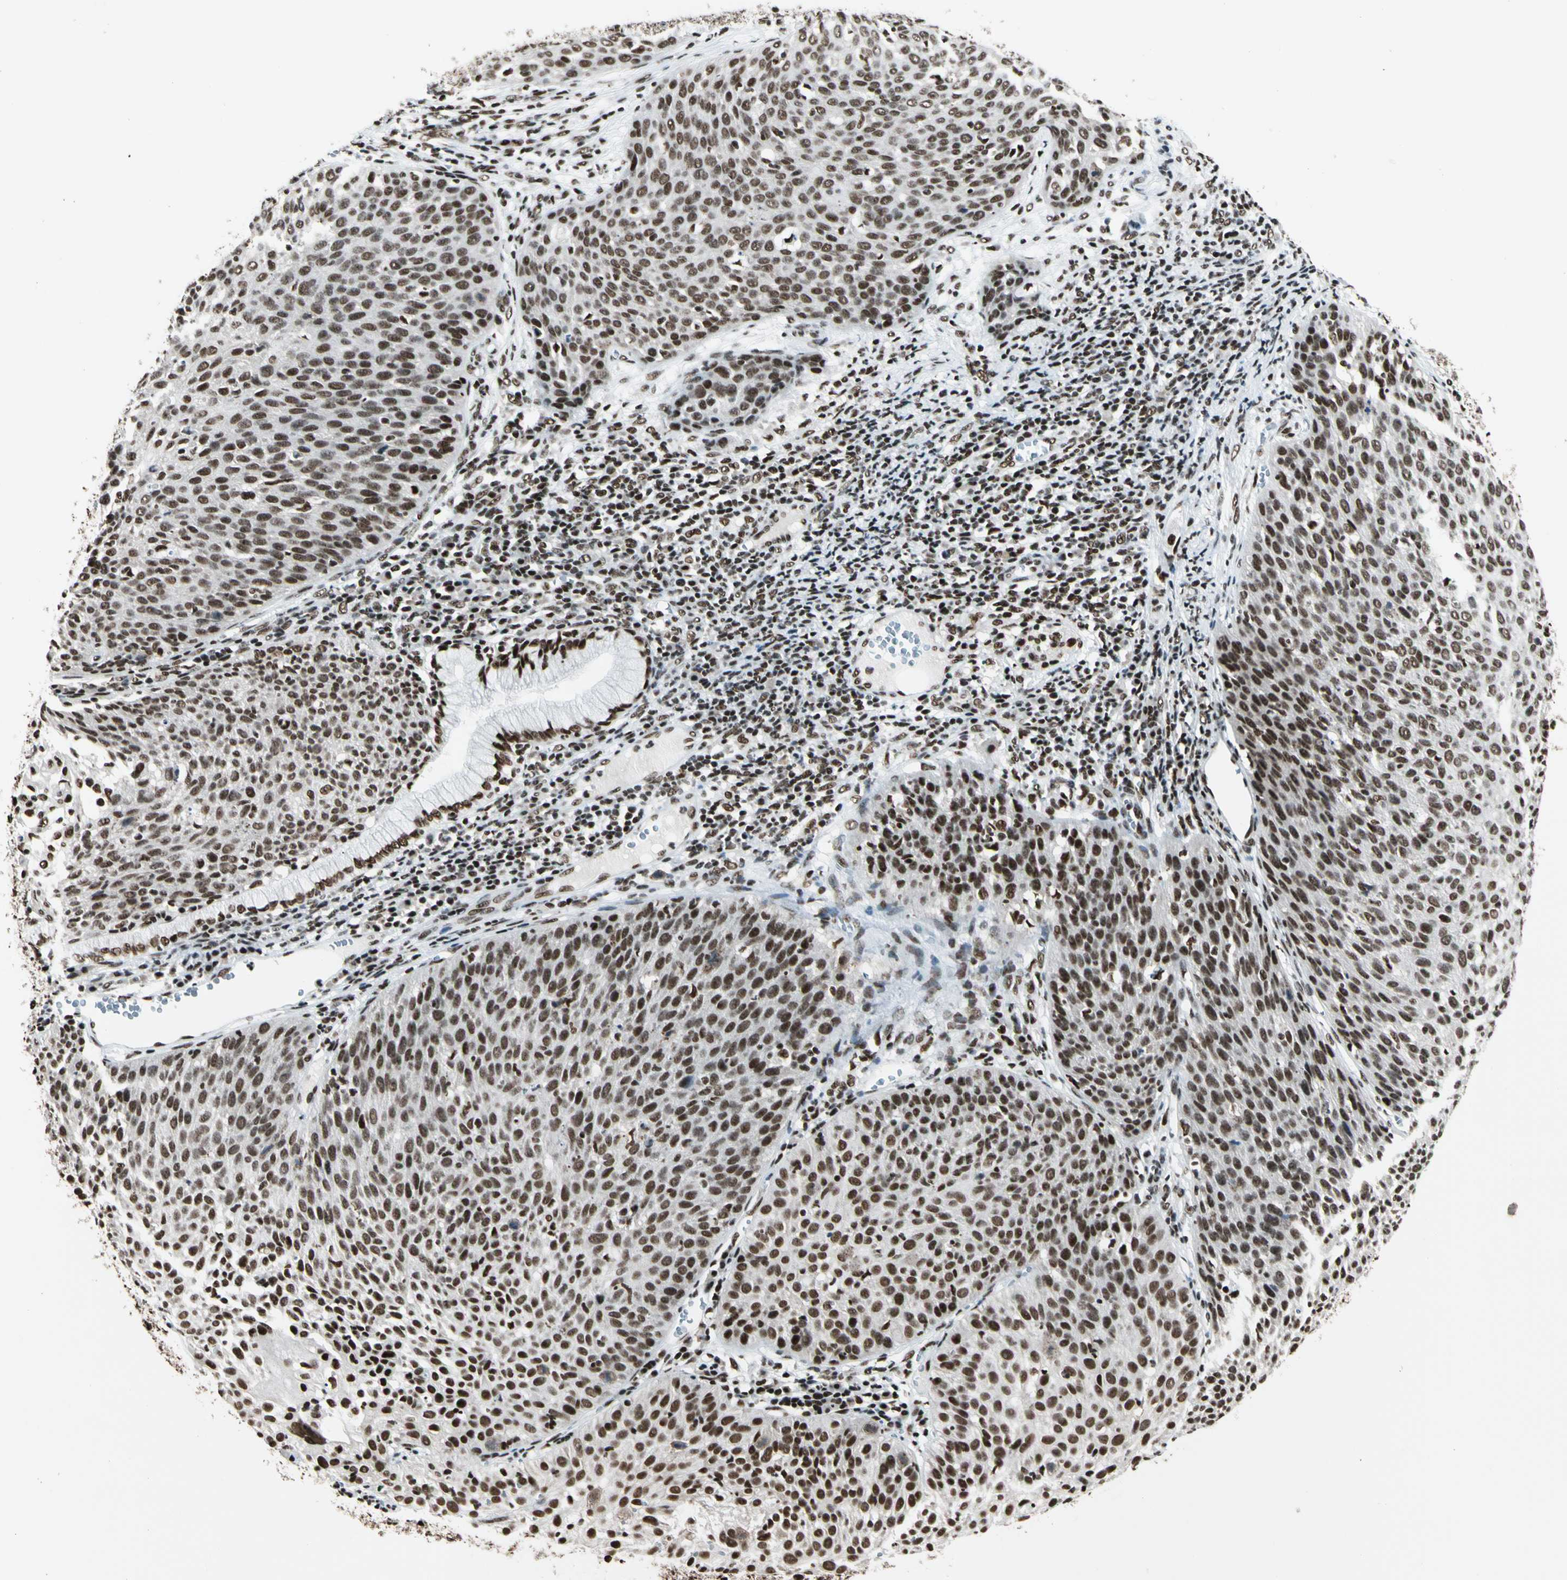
{"staining": {"intensity": "strong", "quantity": ">75%", "location": "nuclear"}, "tissue": "cervical cancer", "cell_type": "Tumor cells", "image_type": "cancer", "snomed": [{"axis": "morphology", "description": "Squamous cell carcinoma, NOS"}, {"axis": "topography", "description": "Cervix"}], "caption": "High-power microscopy captured an immunohistochemistry micrograph of cervical cancer (squamous cell carcinoma), revealing strong nuclear staining in about >75% of tumor cells.", "gene": "CCAR1", "patient": {"sex": "female", "age": 38}}